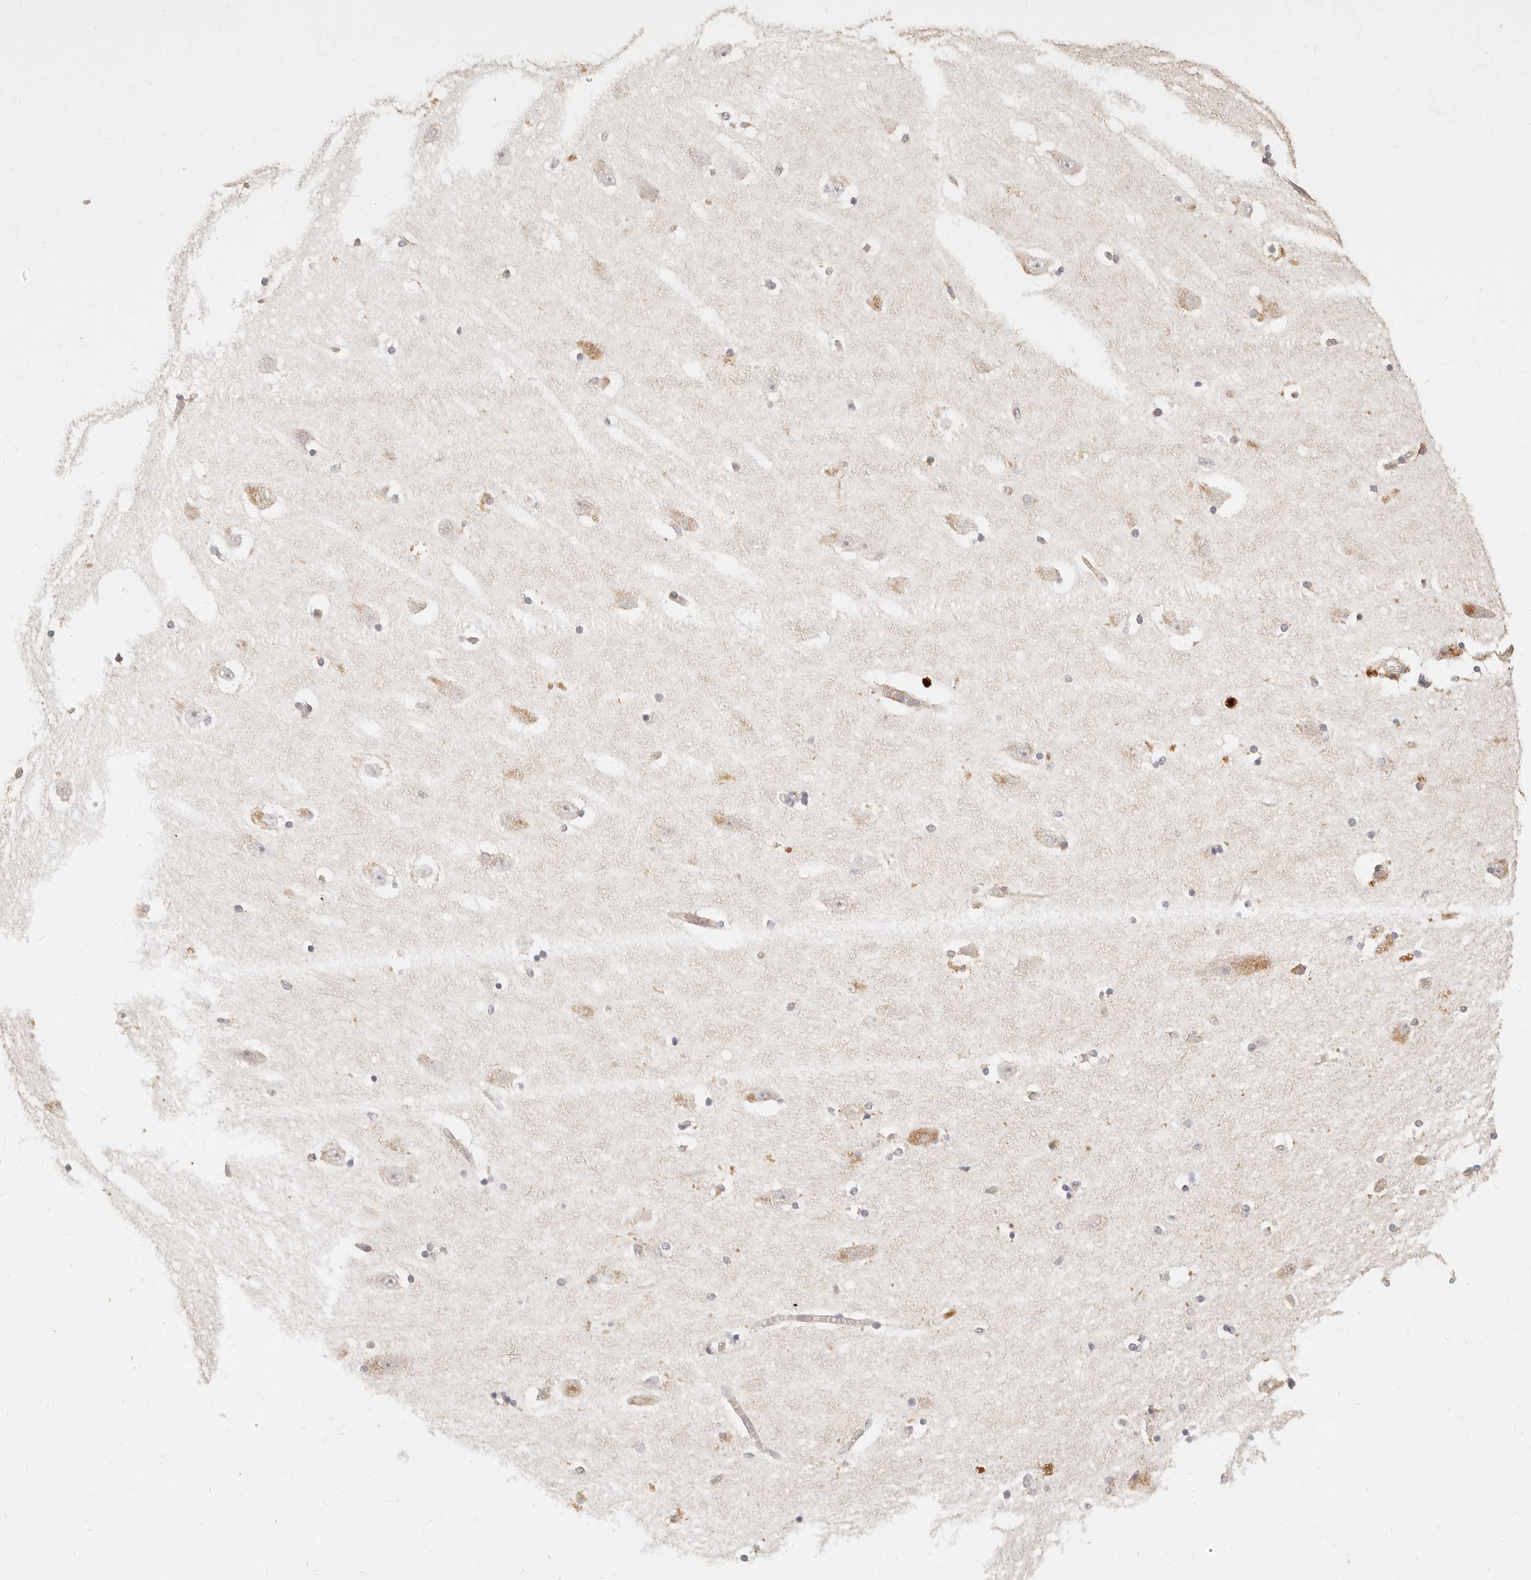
{"staining": {"intensity": "weak", "quantity": "25%-75%", "location": "cytoplasmic/membranous"}, "tissue": "hippocampus", "cell_type": "Glial cells", "image_type": "normal", "snomed": [{"axis": "morphology", "description": "Normal tissue, NOS"}, {"axis": "topography", "description": "Hippocampus"}], "caption": "Unremarkable hippocampus reveals weak cytoplasmic/membranous staining in about 25%-75% of glial cells.", "gene": "TMTC2", "patient": {"sex": "female", "age": 54}}